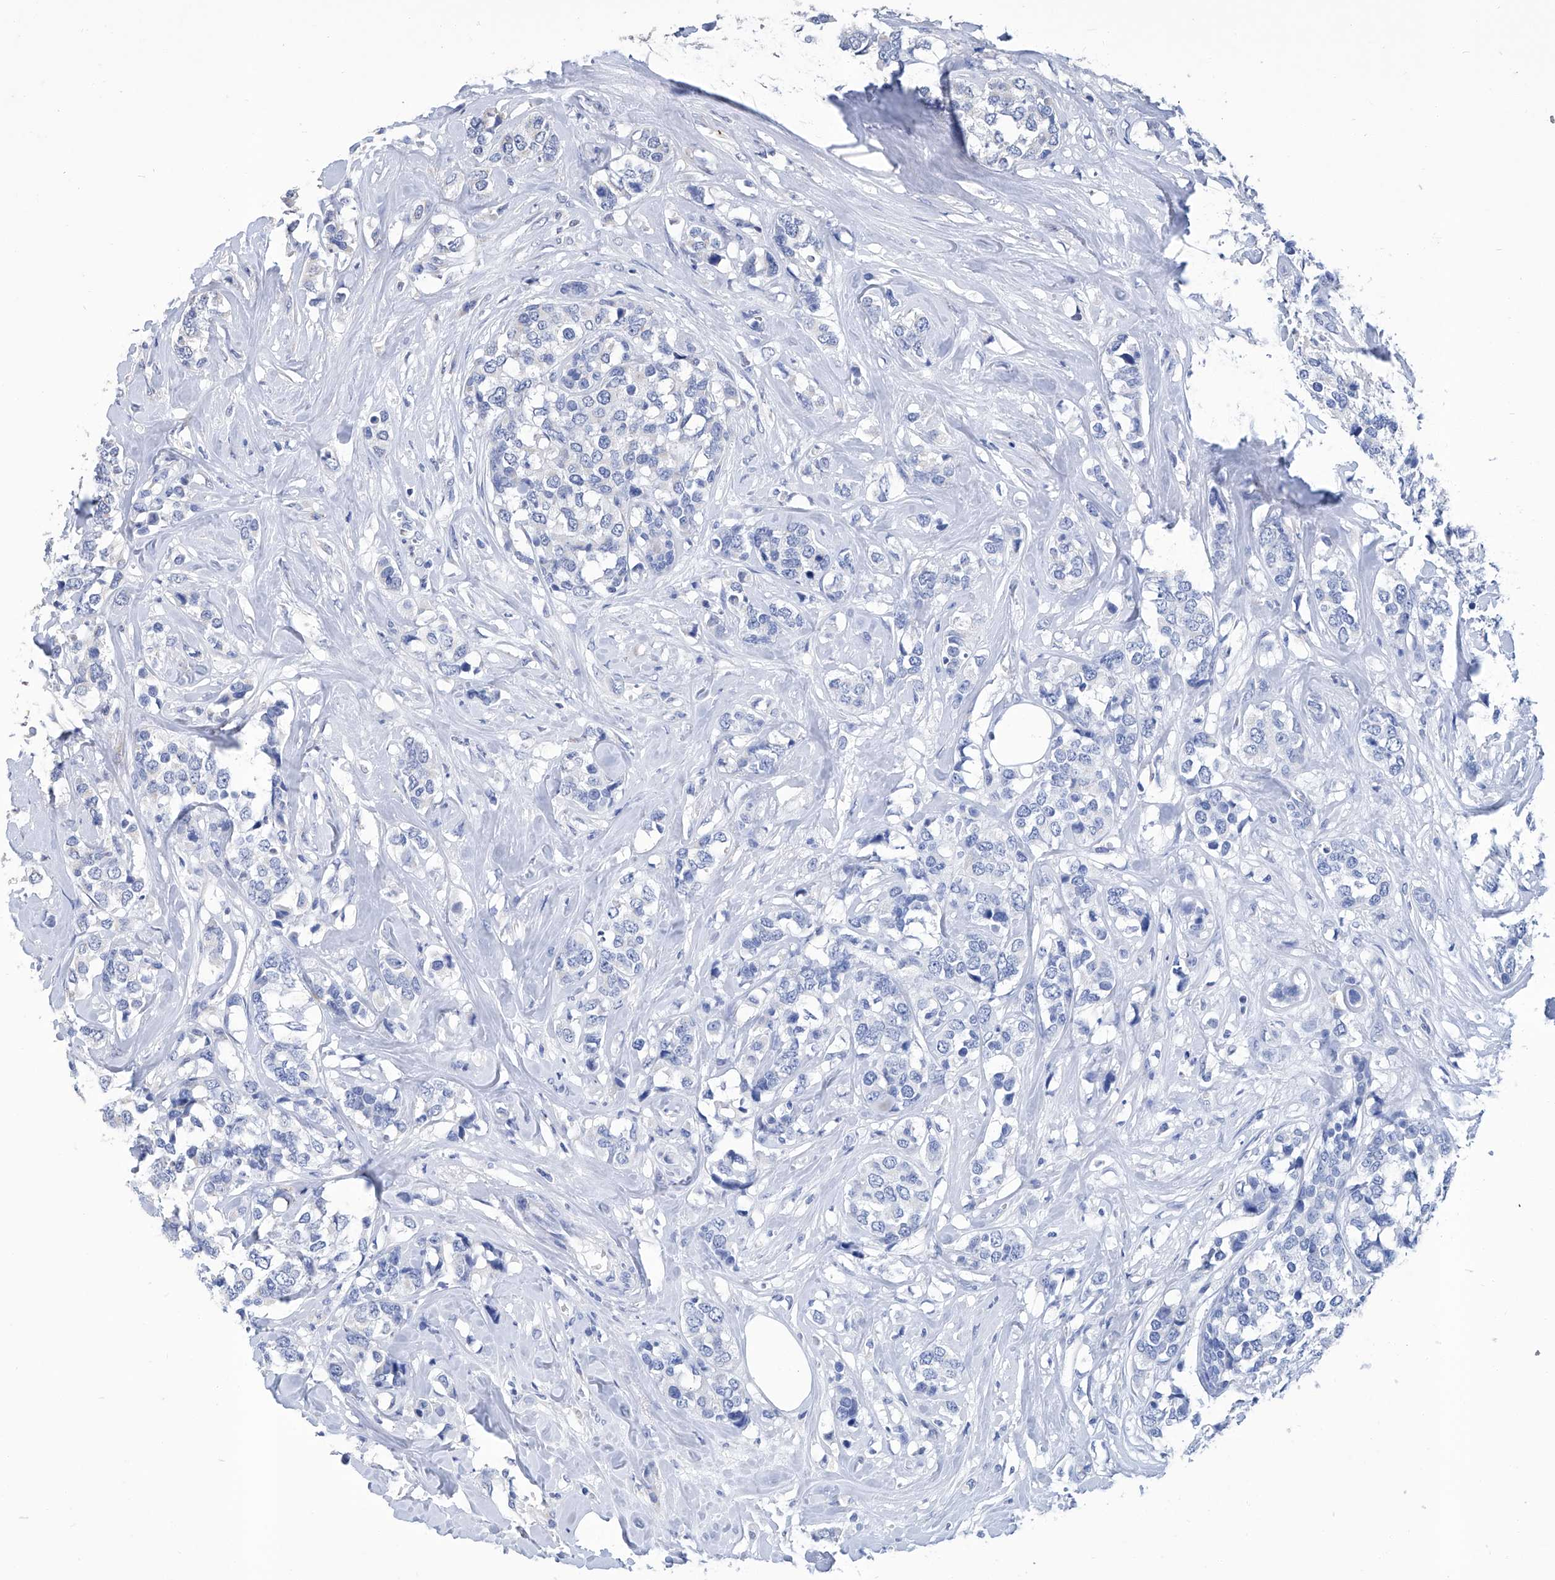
{"staining": {"intensity": "negative", "quantity": "none", "location": "none"}, "tissue": "breast cancer", "cell_type": "Tumor cells", "image_type": "cancer", "snomed": [{"axis": "morphology", "description": "Lobular carcinoma"}, {"axis": "topography", "description": "Breast"}], "caption": "DAB (3,3'-diaminobenzidine) immunohistochemical staining of human breast lobular carcinoma demonstrates no significant expression in tumor cells. Nuclei are stained in blue.", "gene": "GPT", "patient": {"sex": "female", "age": 59}}